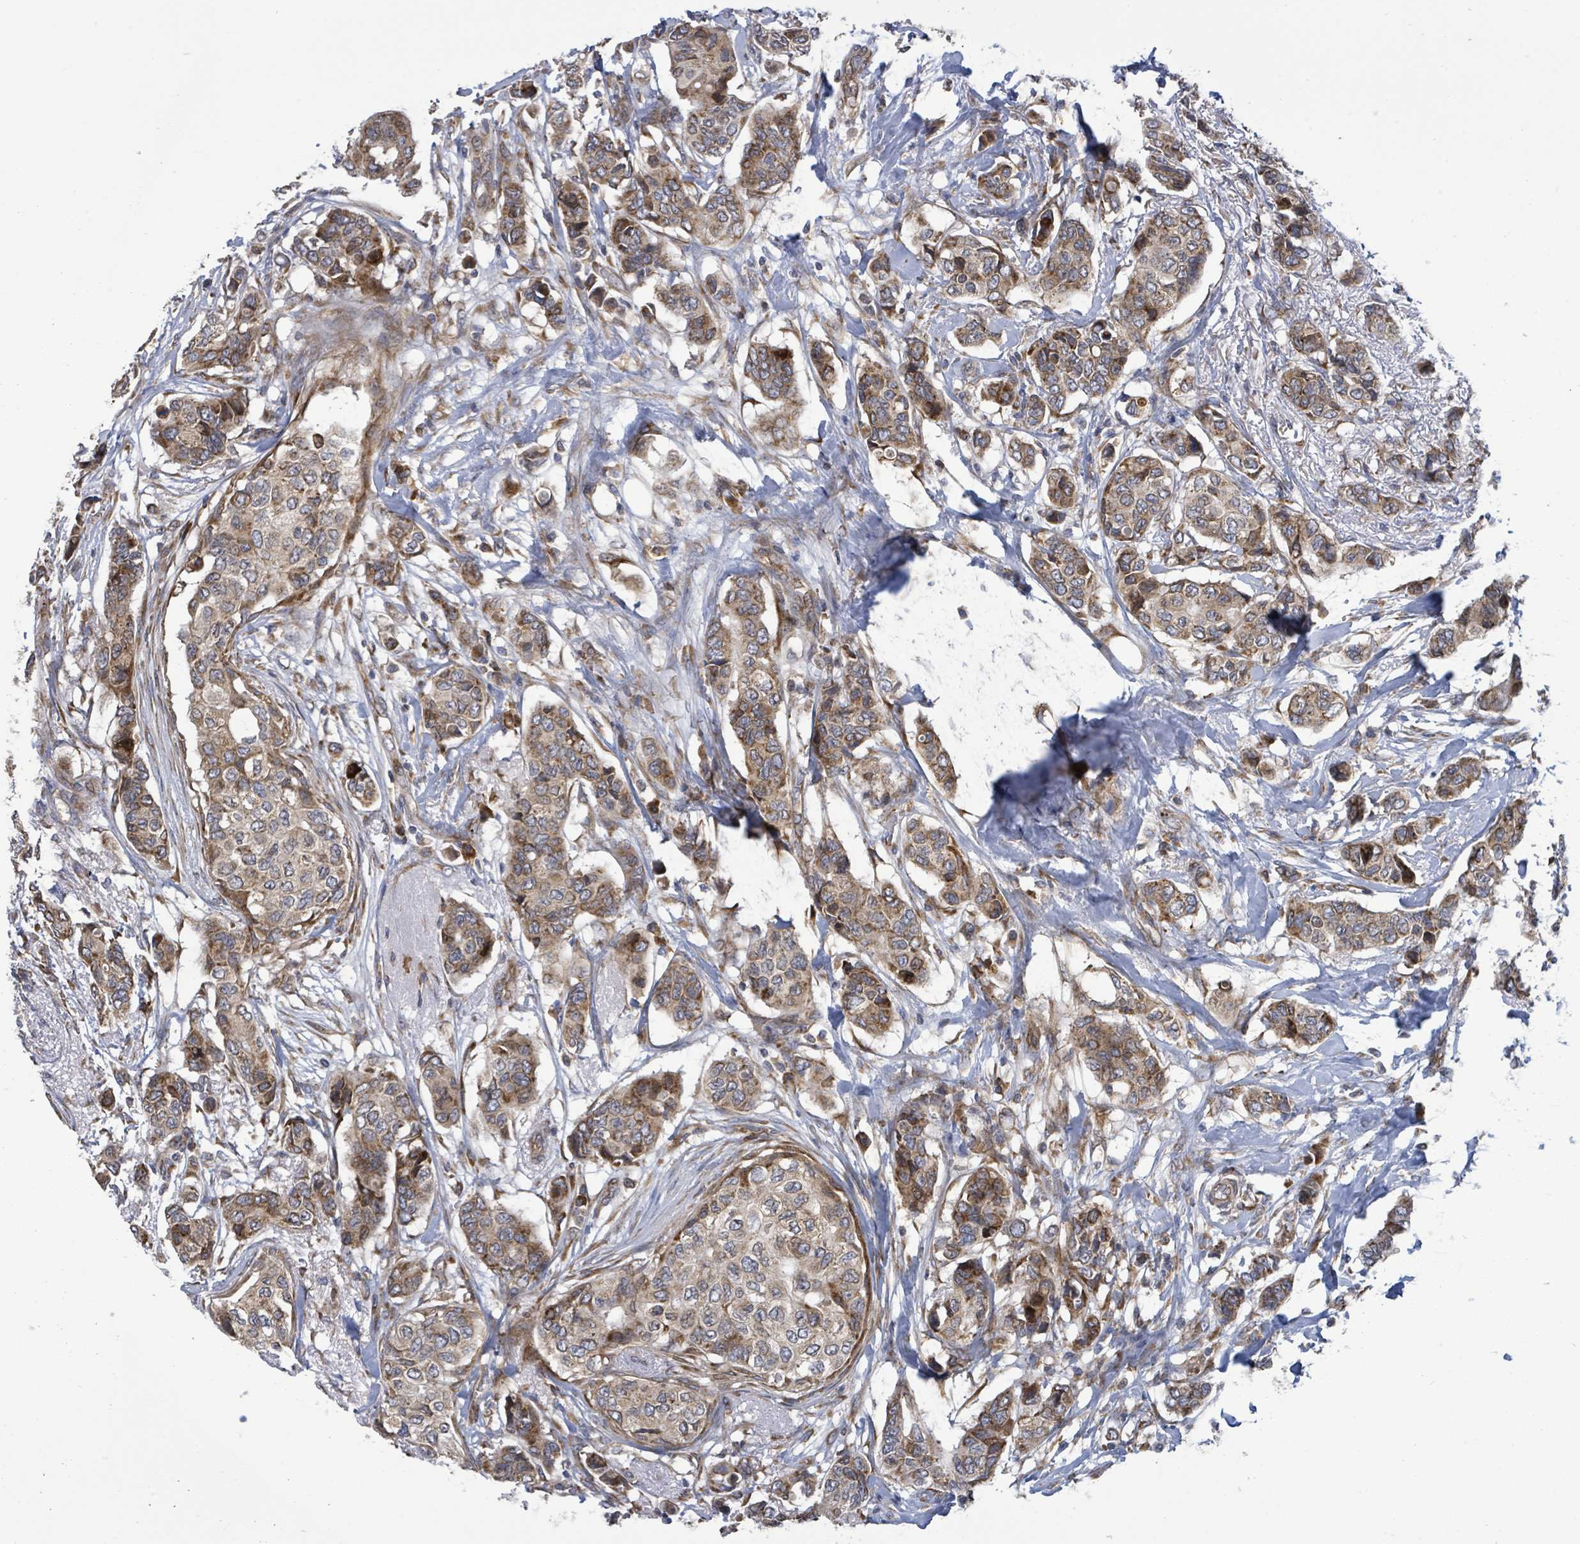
{"staining": {"intensity": "moderate", "quantity": ">75%", "location": "cytoplasmic/membranous"}, "tissue": "breast cancer", "cell_type": "Tumor cells", "image_type": "cancer", "snomed": [{"axis": "morphology", "description": "Lobular carcinoma"}, {"axis": "topography", "description": "Breast"}], "caption": "Breast cancer (lobular carcinoma) stained with a brown dye exhibits moderate cytoplasmic/membranous positive positivity in approximately >75% of tumor cells.", "gene": "NOMO1", "patient": {"sex": "female", "age": 51}}